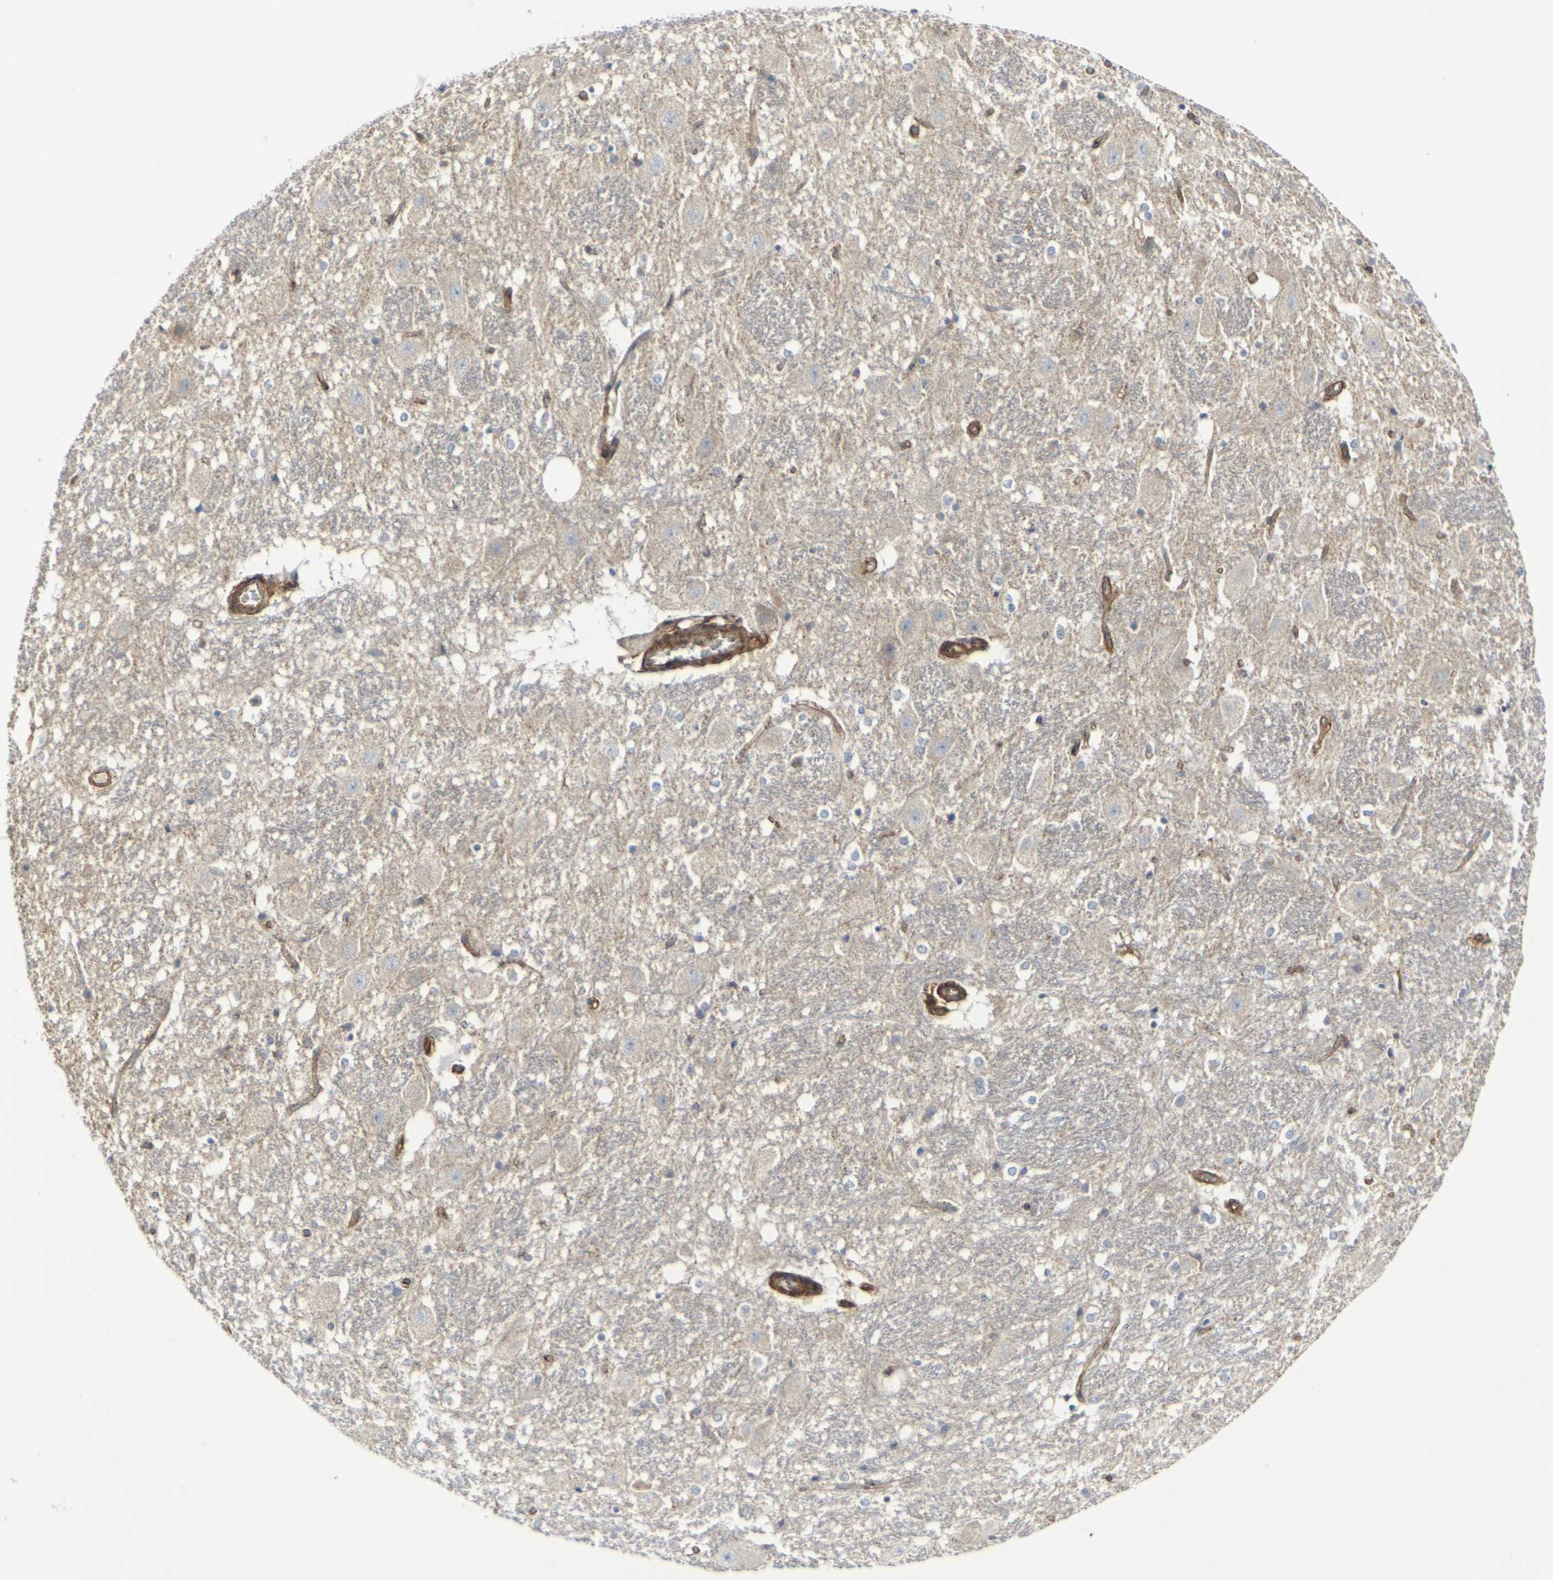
{"staining": {"intensity": "negative", "quantity": "none", "location": "none"}, "tissue": "hippocampus", "cell_type": "Glial cells", "image_type": "normal", "snomed": [{"axis": "morphology", "description": "Normal tissue, NOS"}, {"axis": "topography", "description": "Hippocampus"}], "caption": "High power microscopy image of an immunohistochemistry micrograph of normal hippocampus, revealing no significant expression in glial cells. The staining is performed using DAB (3,3'-diaminobenzidine) brown chromogen with nuclei counter-stained in using hematoxylin.", "gene": "MYOF", "patient": {"sex": "female", "age": 19}}